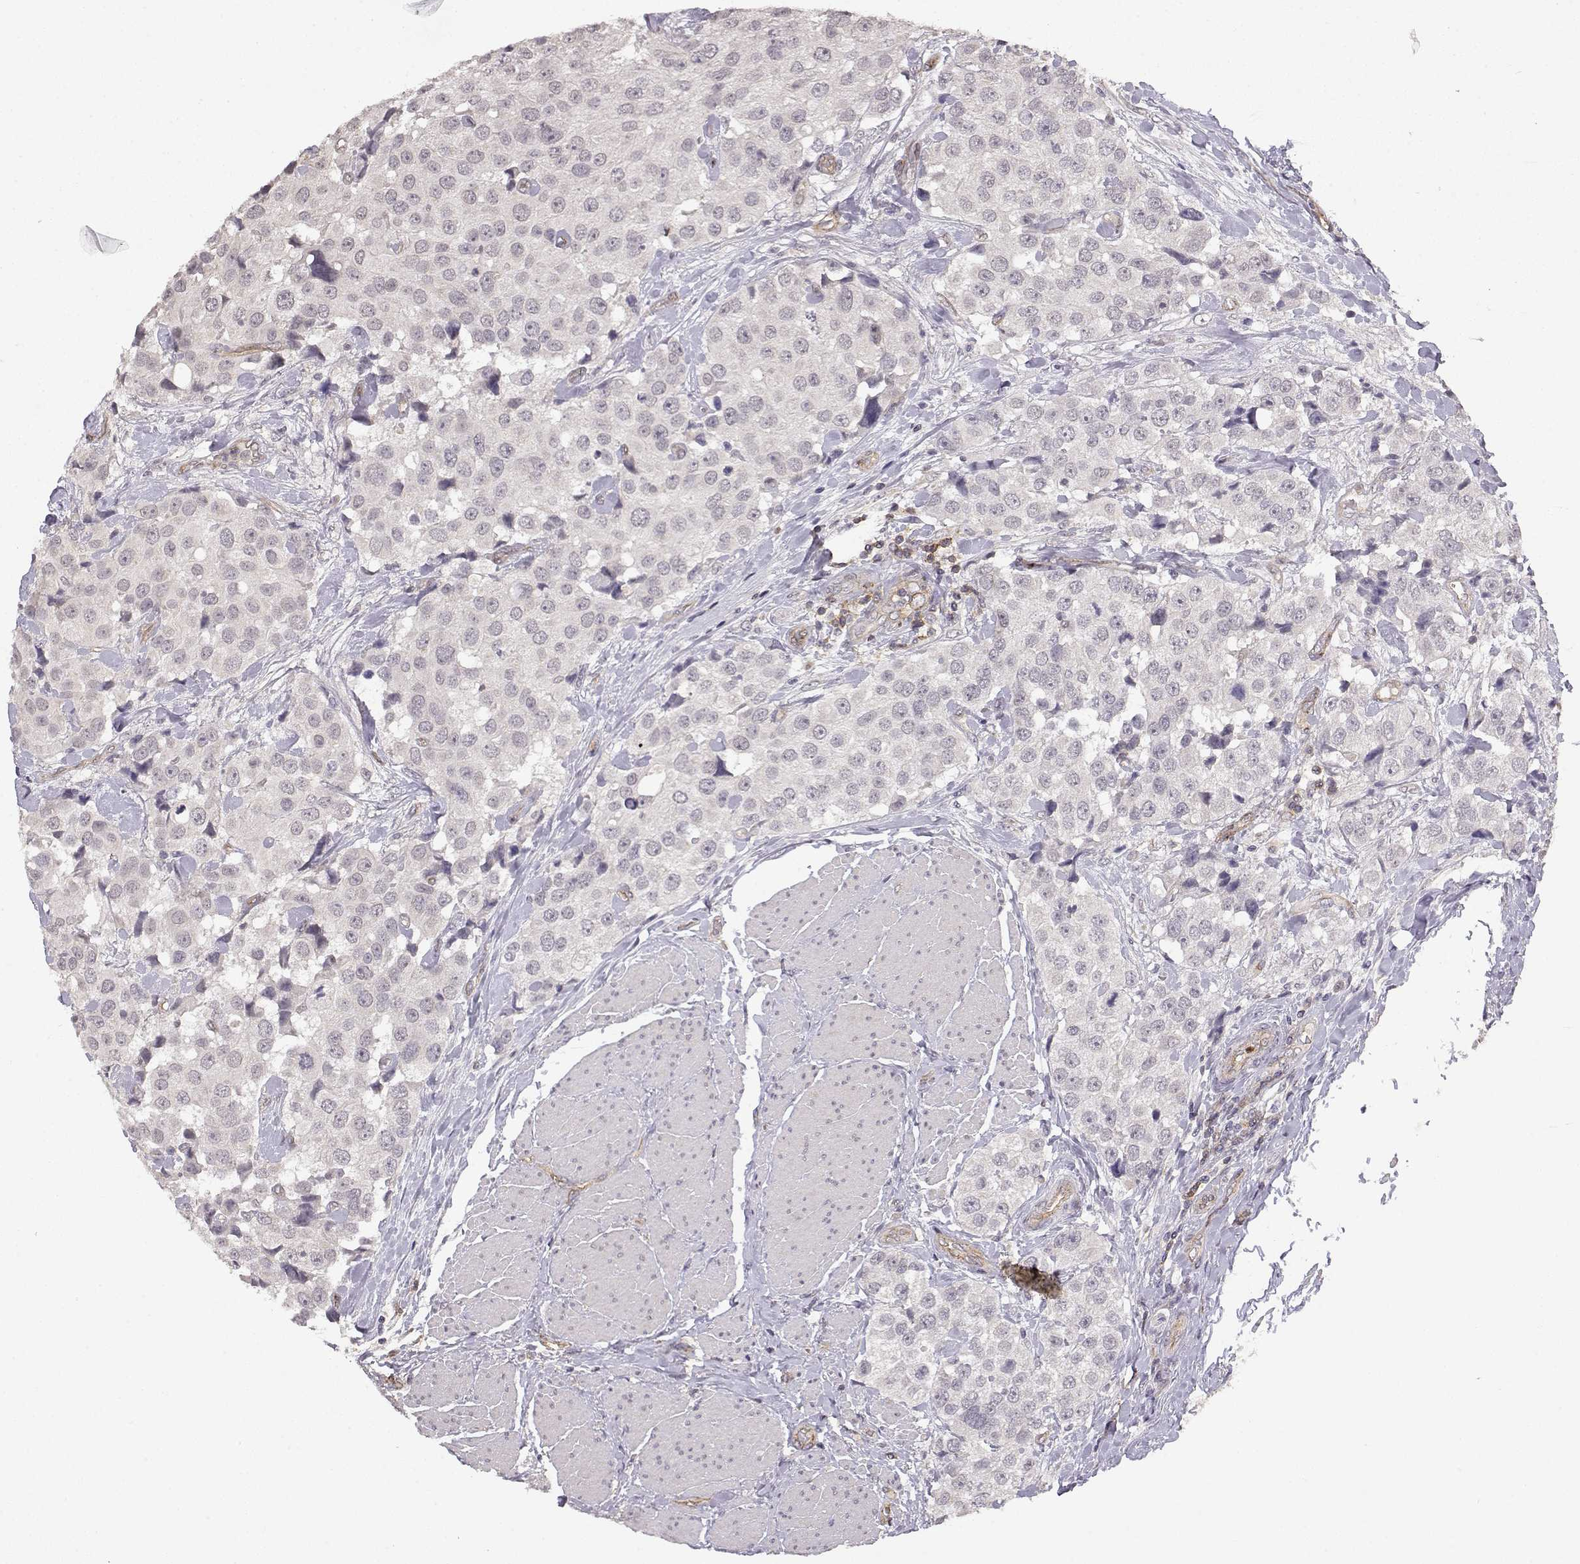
{"staining": {"intensity": "negative", "quantity": "none", "location": "none"}, "tissue": "urothelial cancer", "cell_type": "Tumor cells", "image_type": "cancer", "snomed": [{"axis": "morphology", "description": "Urothelial carcinoma, High grade"}, {"axis": "topography", "description": "Urinary bladder"}], "caption": "Immunohistochemical staining of human urothelial carcinoma (high-grade) exhibits no significant expression in tumor cells.", "gene": "IFITM1", "patient": {"sex": "female", "age": 64}}